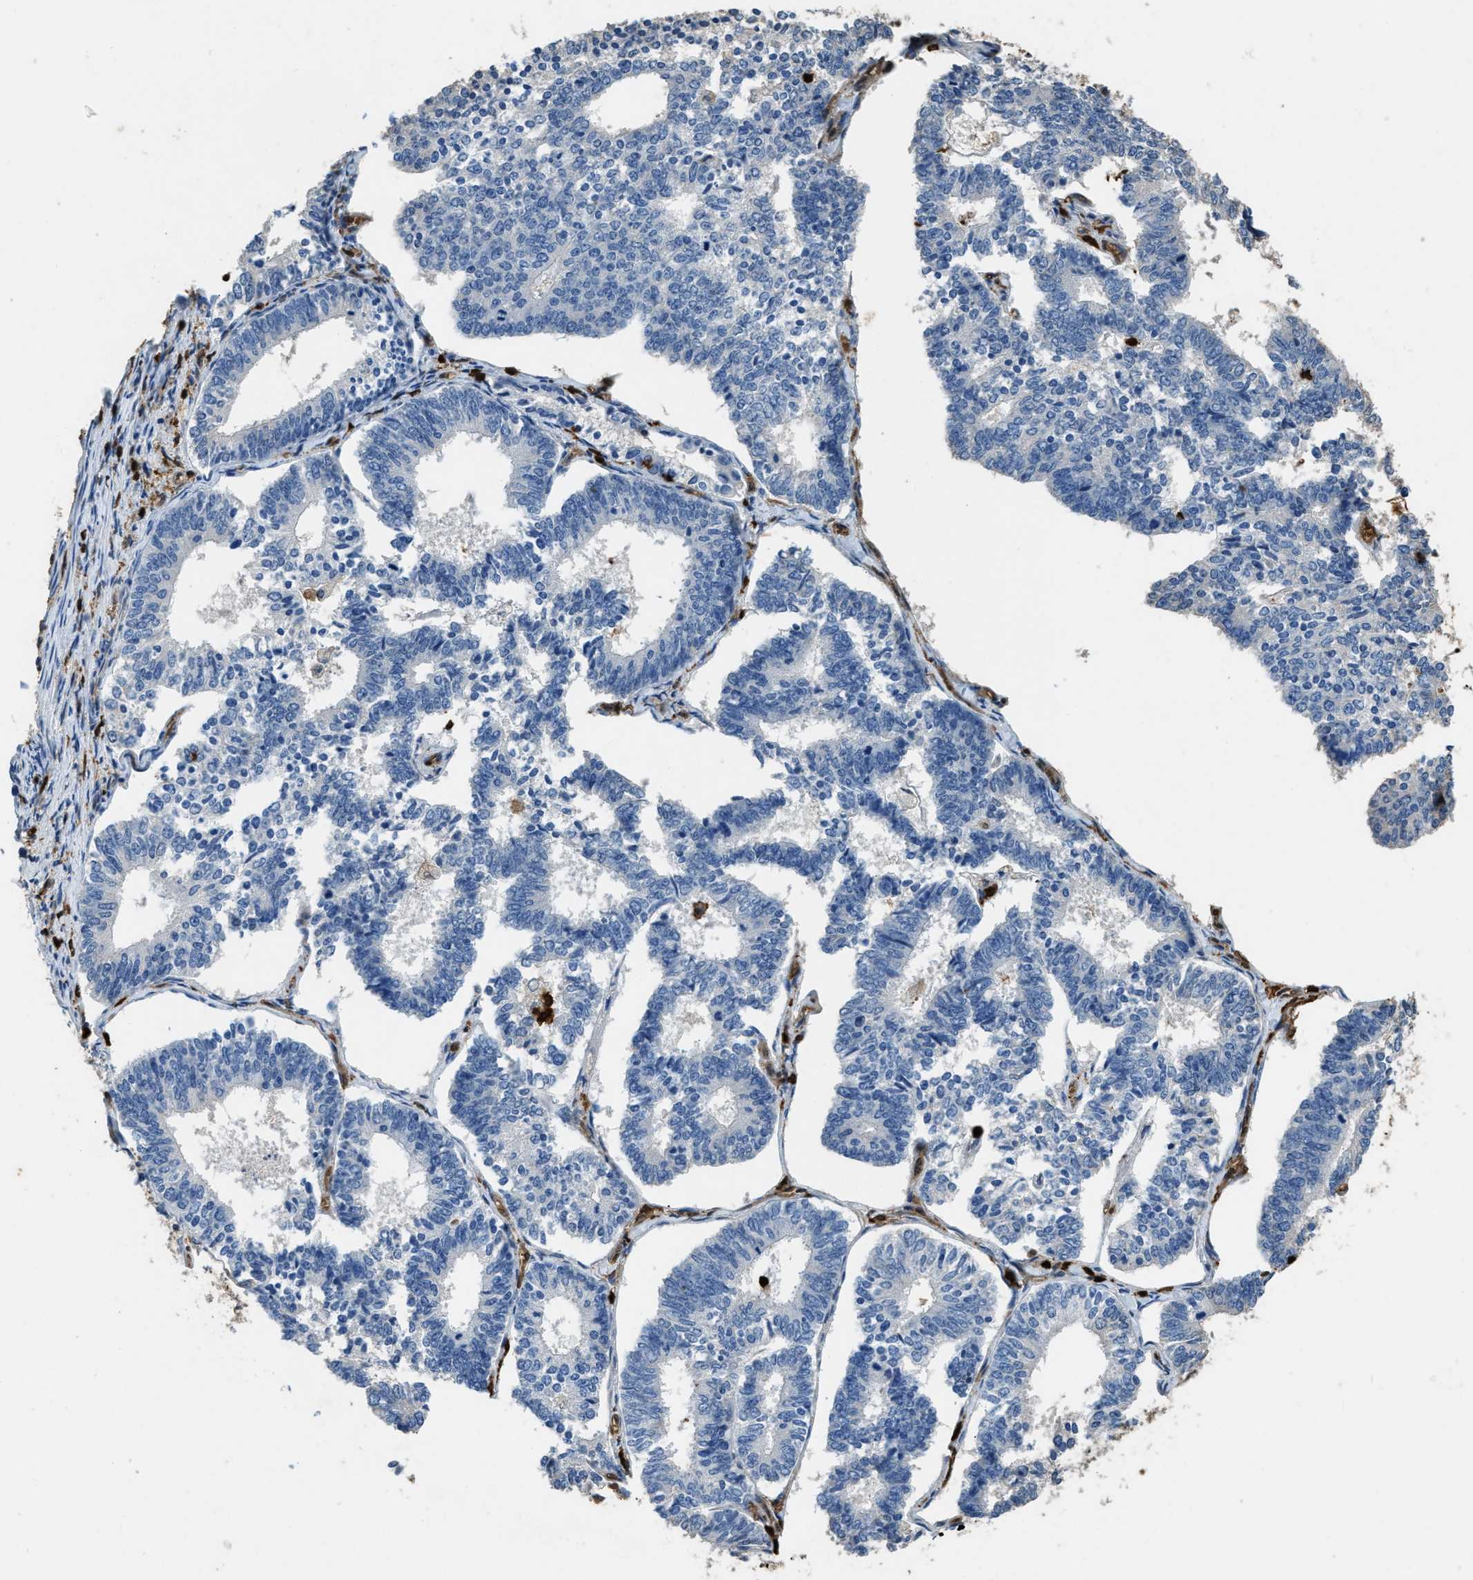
{"staining": {"intensity": "negative", "quantity": "none", "location": "none"}, "tissue": "endometrial cancer", "cell_type": "Tumor cells", "image_type": "cancer", "snomed": [{"axis": "morphology", "description": "Adenocarcinoma, NOS"}, {"axis": "topography", "description": "Endometrium"}], "caption": "Immunohistochemical staining of endometrial cancer displays no significant staining in tumor cells.", "gene": "ARHGDIB", "patient": {"sex": "female", "age": 70}}